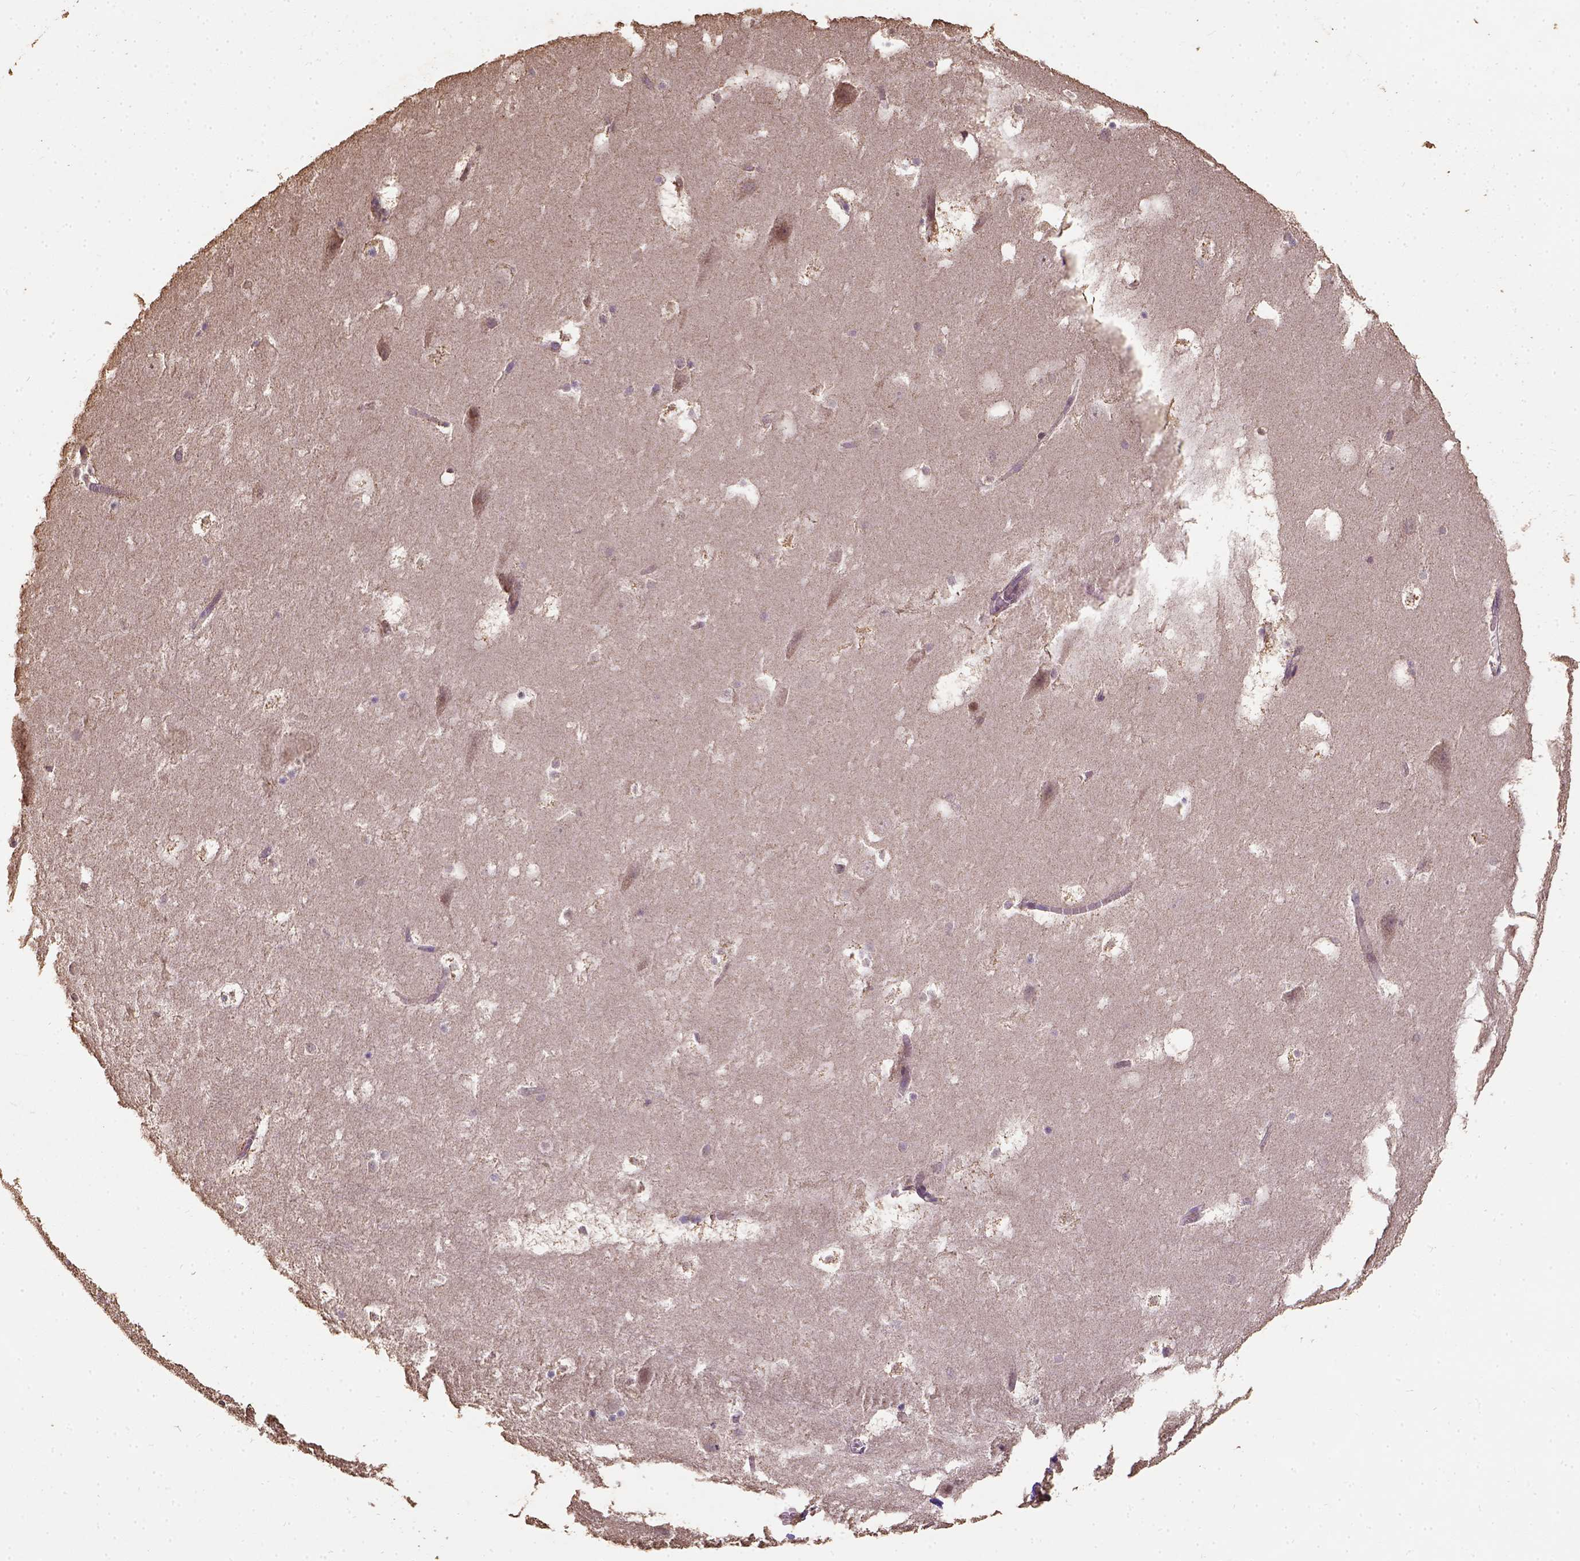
{"staining": {"intensity": "negative", "quantity": "none", "location": "none"}, "tissue": "hippocampus", "cell_type": "Glial cells", "image_type": "normal", "snomed": [{"axis": "morphology", "description": "Normal tissue, NOS"}, {"axis": "topography", "description": "Hippocampus"}], "caption": "This micrograph is of benign hippocampus stained with IHC to label a protein in brown with the nuclei are counter-stained blue. There is no expression in glial cells.", "gene": "ATP1B3", "patient": {"sex": "male", "age": 45}}